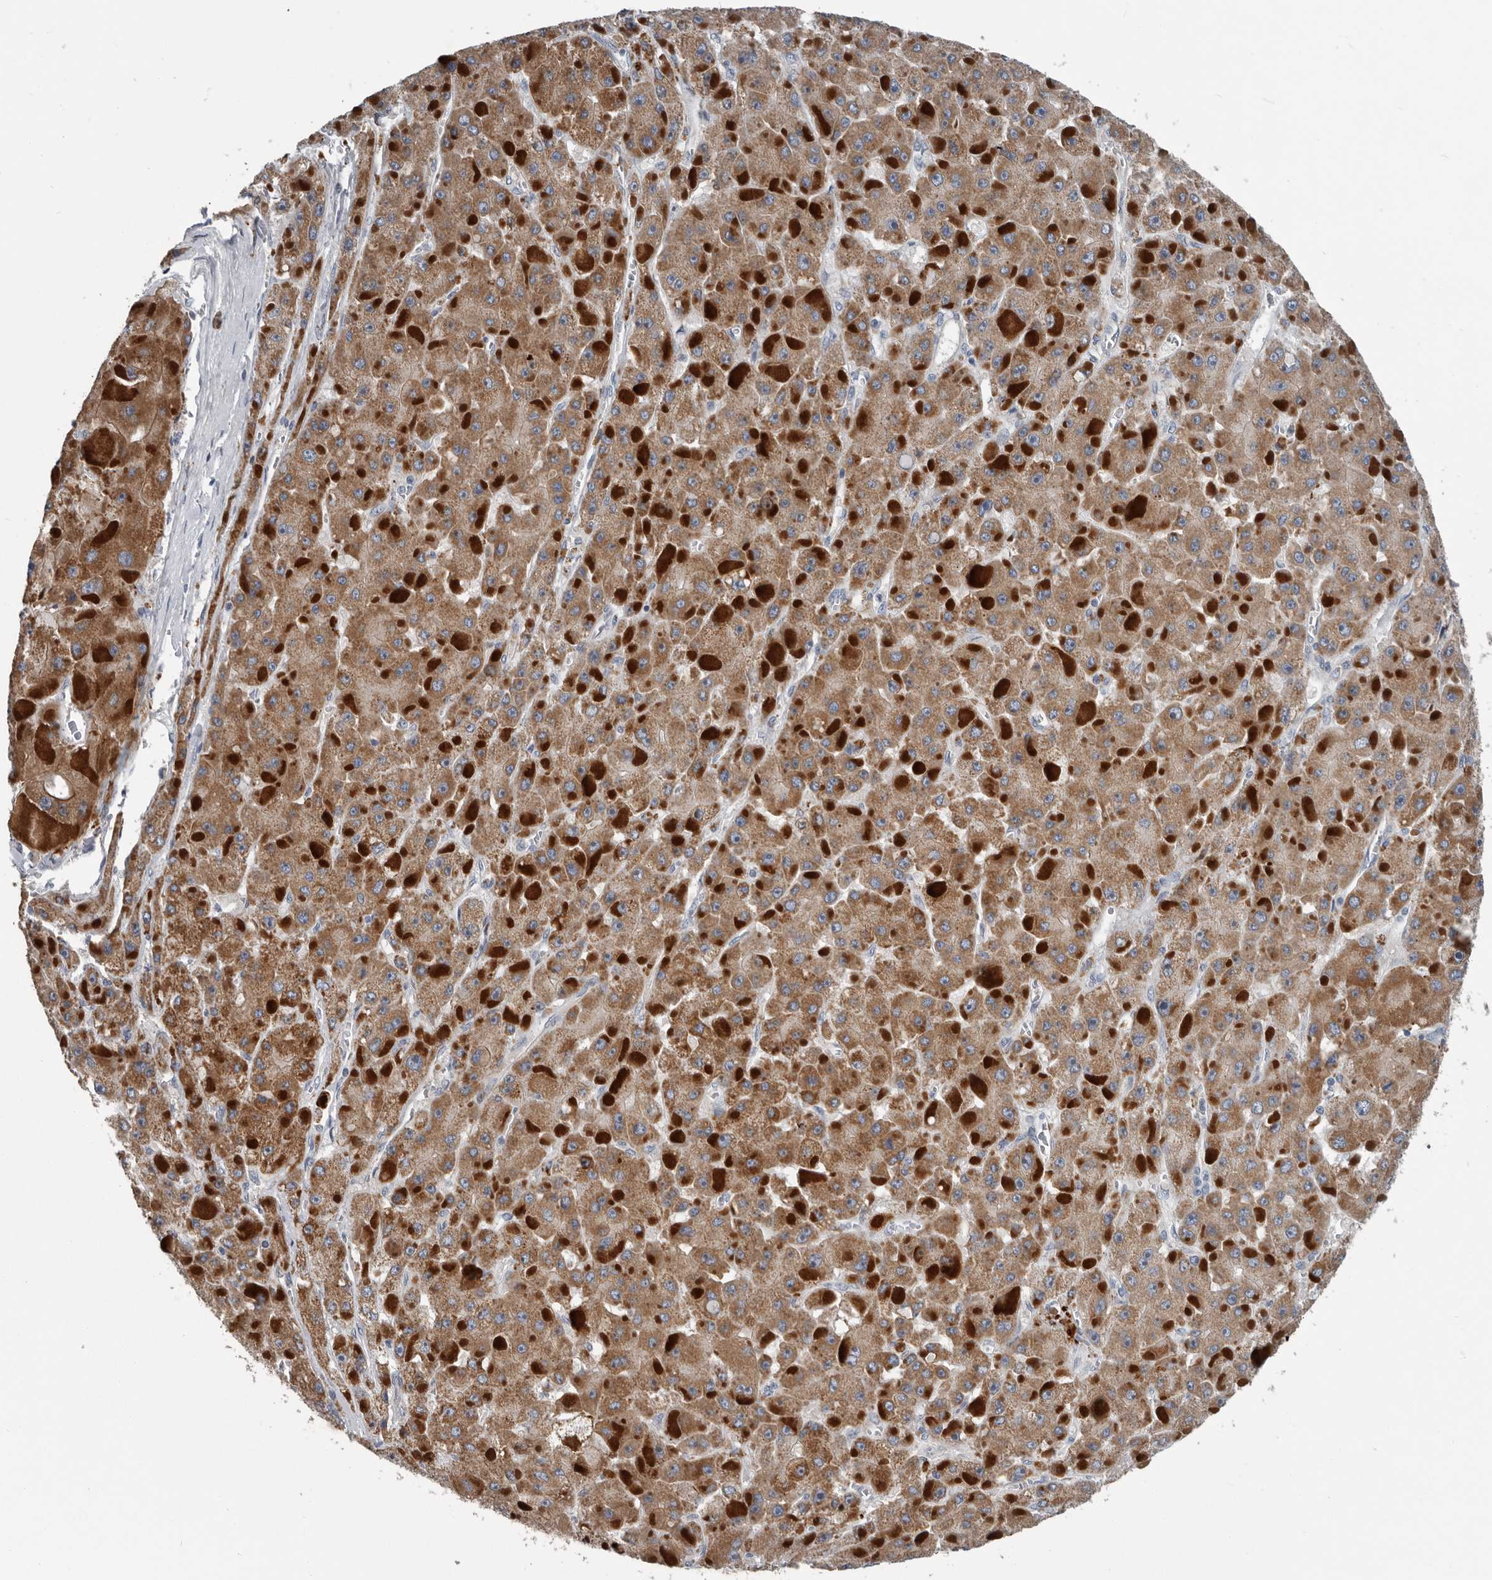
{"staining": {"intensity": "moderate", "quantity": ">75%", "location": "cytoplasmic/membranous"}, "tissue": "liver cancer", "cell_type": "Tumor cells", "image_type": "cancer", "snomed": [{"axis": "morphology", "description": "Carcinoma, Hepatocellular, NOS"}, {"axis": "topography", "description": "Liver"}], "caption": "A high-resolution image shows immunohistochemistry staining of liver cancer (hepatocellular carcinoma), which exhibits moderate cytoplasmic/membranous staining in about >75% of tumor cells.", "gene": "DPY19L4", "patient": {"sex": "female", "age": 73}}